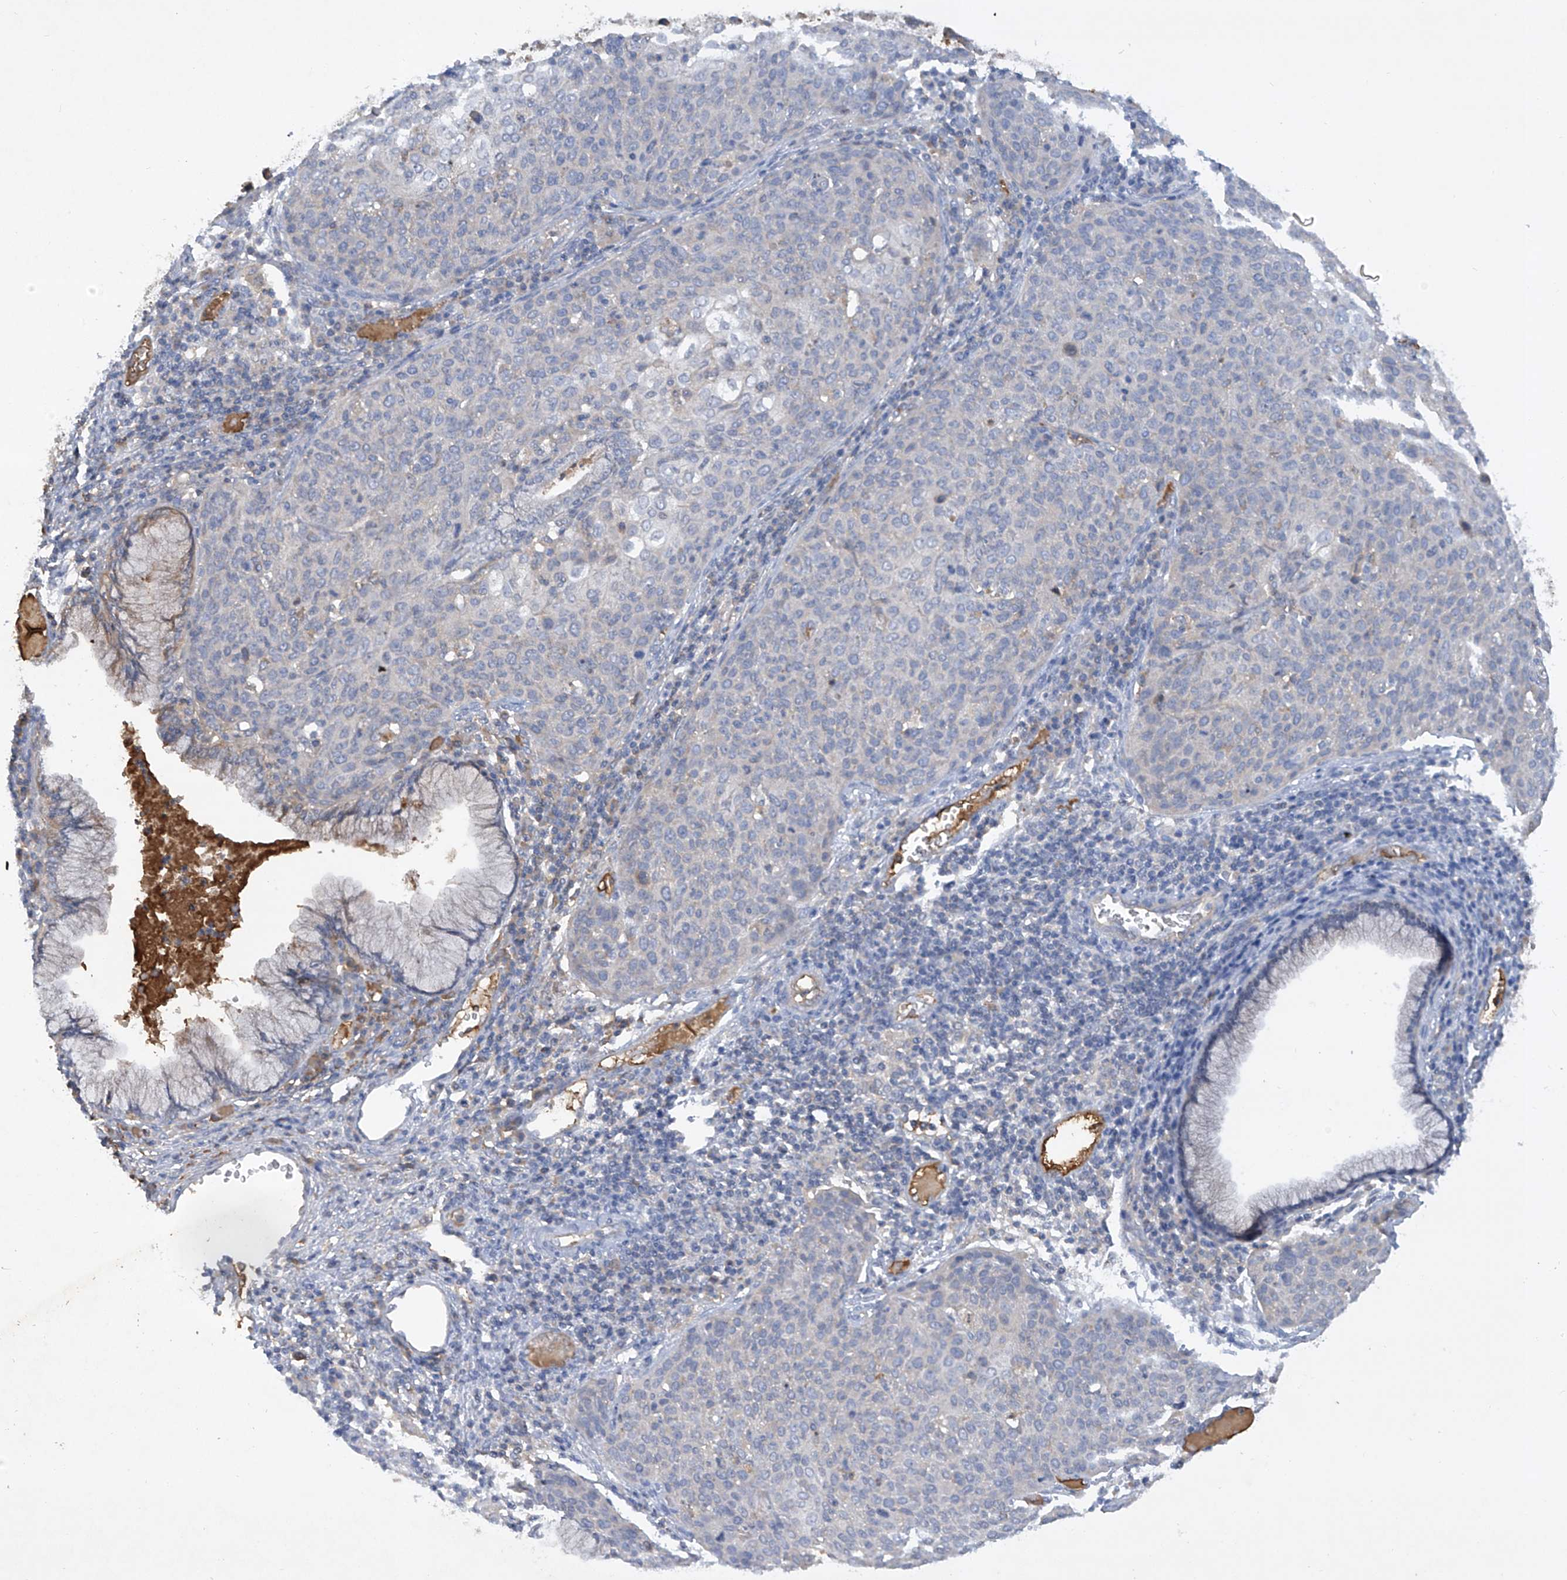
{"staining": {"intensity": "negative", "quantity": "none", "location": "none"}, "tissue": "cervical cancer", "cell_type": "Tumor cells", "image_type": "cancer", "snomed": [{"axis": "morphology", "description": "Squamous cell carcinoma, NOS"}, {"axis": "topography", "description": "Cervix"}], "caption": "The micrograph reveals no significant staining in tumor cells of cervical squamous cell carcinoma.", "gene": "HAS3", "patient": {"sex": "female", "age": 38}}